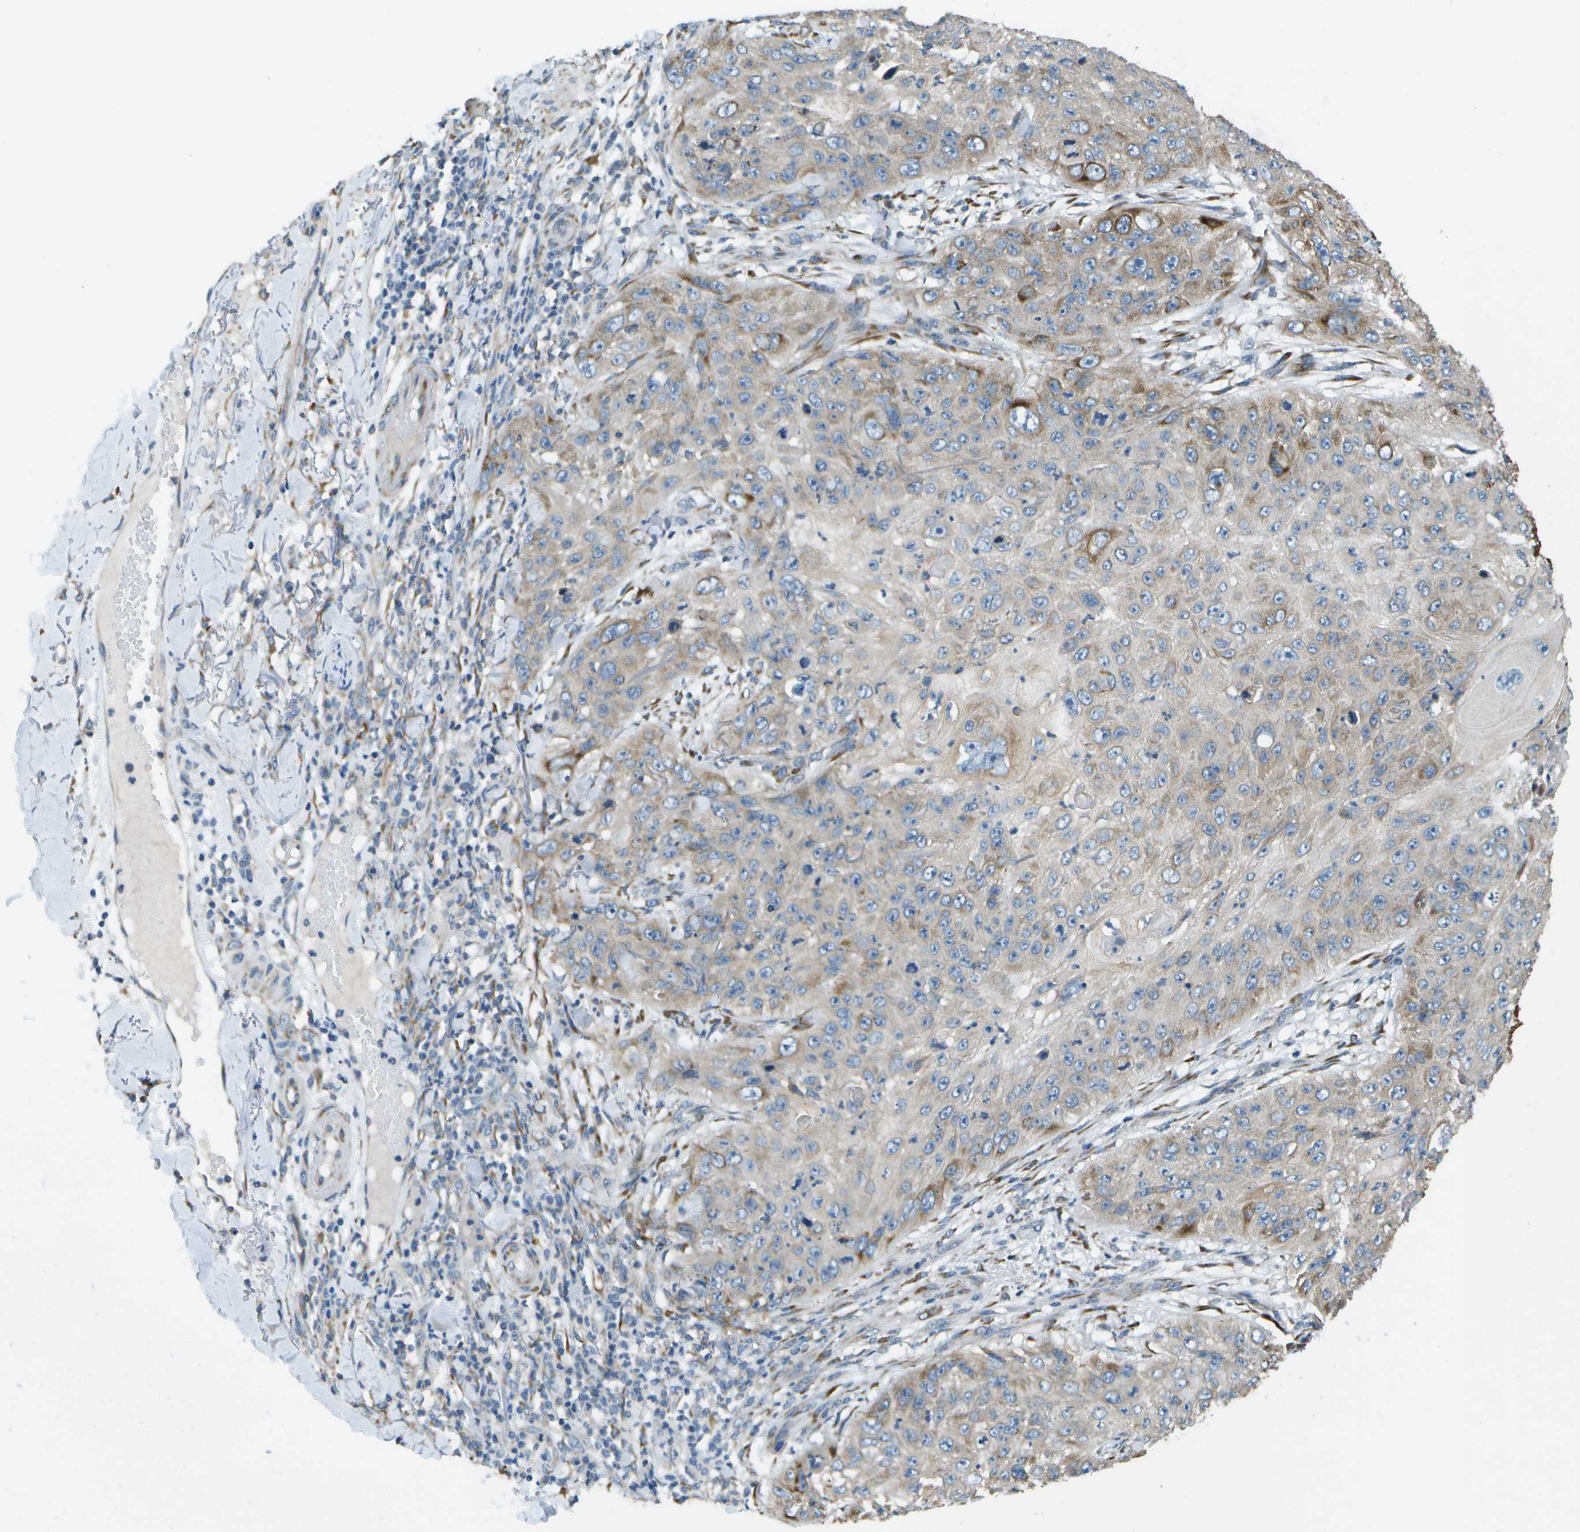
{"staining": {"intensity": "weak", "quantity": "25%-75%", "location": "cytoplasmic/membranous"}, "tissue": "skin cancer", "cell_type": "Tumor cells", "image_type": "cancer", "snomed": [{"axis": "morphology", "description": "Squamous cell carcinoma, NOS"}, {"axis": "topography", "description": "Skin"}], "caption": "Tumor cells exhibit weak cytoplasmic/membranous positivity in about 25%-75% of cells in skin cancer.", "gene": "KCTD3", "patient": {"sex": "female", "age": 80}}